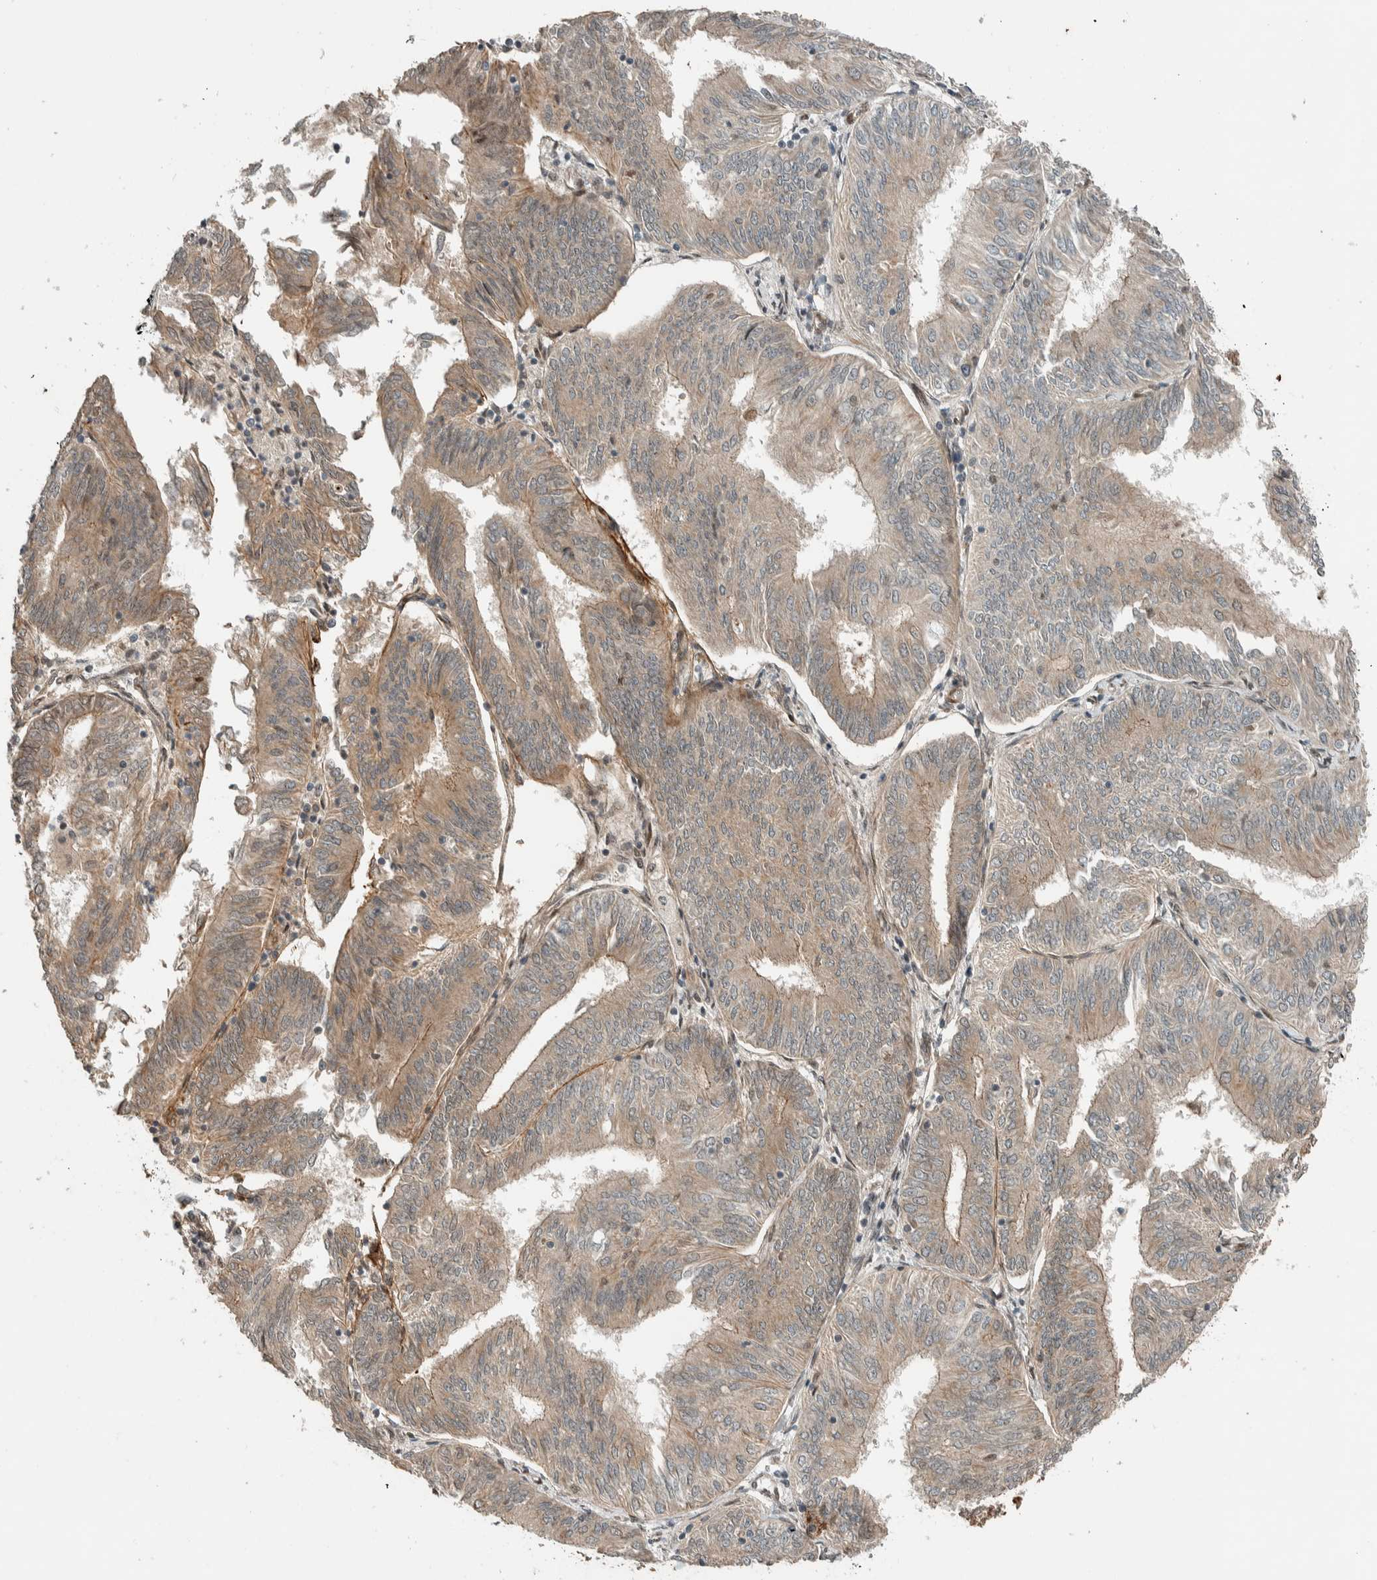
{"staining": {"intensity": "moderate", "quantity": ">75%", "location": "cytoplasmic/membranous"}, "tissue": "endometrial cancer", "cell_type": "Tumor cells", "image_type": "cancer", "snomed": [{"axis": "morphology", "description": "Adenocarcinoma, NOS"}, {"axis": "topography", "description": "Endometrium"}], "caption": "Immunohistochemistry staining of adenocarcinoma (endometrial), which shows medium levels of moderate cytoplasmic/membranous staining in approximately >75% of tumor cells indicating moderate cytoplasmic/membranous protein expression. The staining was performed using DAB (3,3'-diaminobenzidine) (brown) for protein detection and nuclei were counterstained in hematoxylin (blue).", "gene": "STXBP4", "patient": {"sex": "female", "age": 58}}